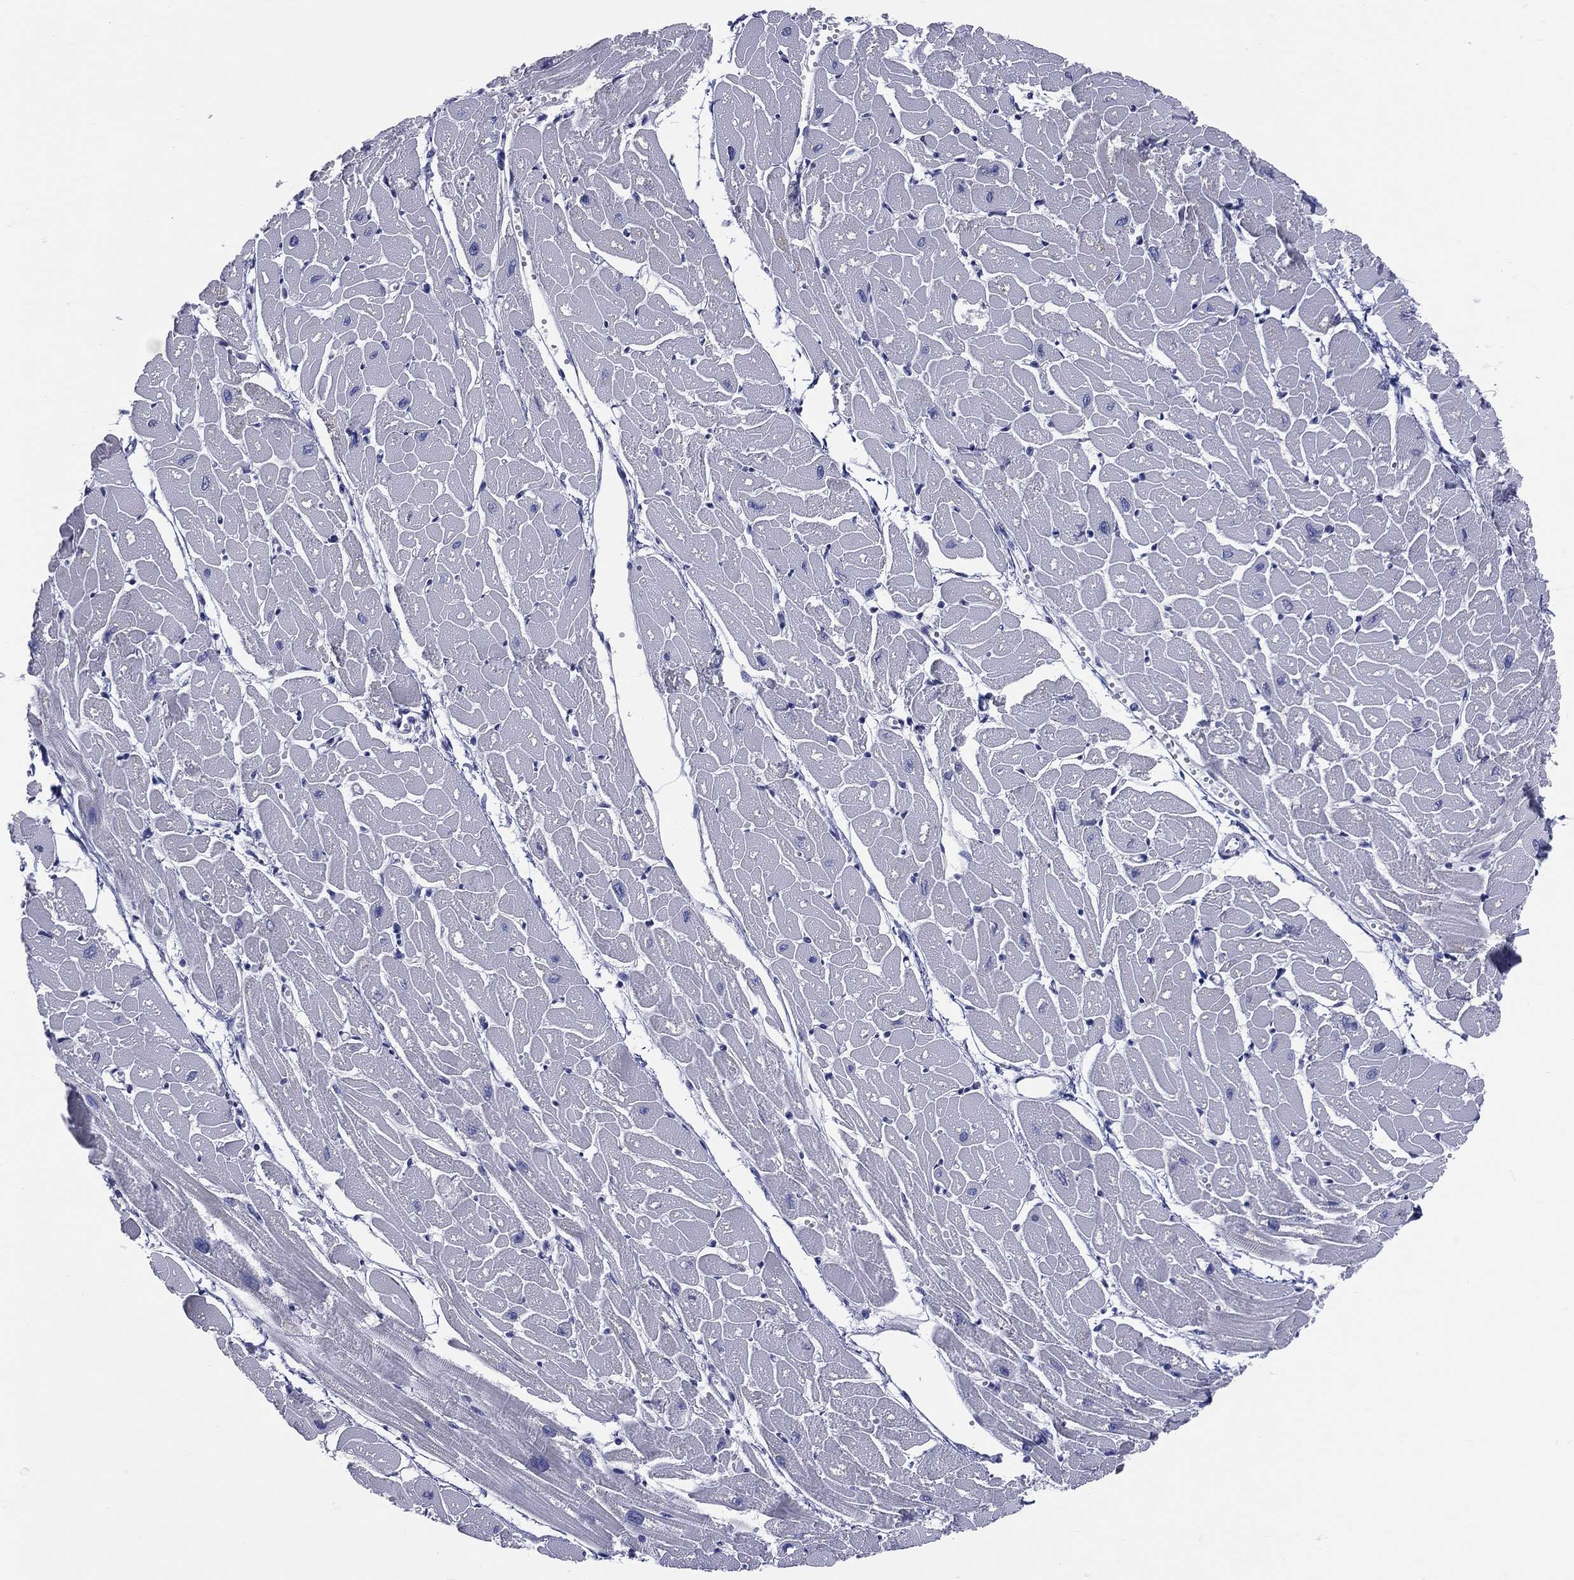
{"staining": {"intensity": "negative", "quantity": "none", "location": "none"}, "tissue": "heart muscle", "cell_type": "Cardiomyocytes", "image_type": "normal", "snomed": [{"axis": "morphology", "description": "Normal tissue, NOS"}, {"axis": "topography", "description": "Heart"}], "caption": "Cardiomyocytes show no significant staining in unremarkable heart muscle. (IHC, brightfield microscopy, high magnification).", "gene": "MLLT10", "patient": {"sex": "male", "age": 57}}